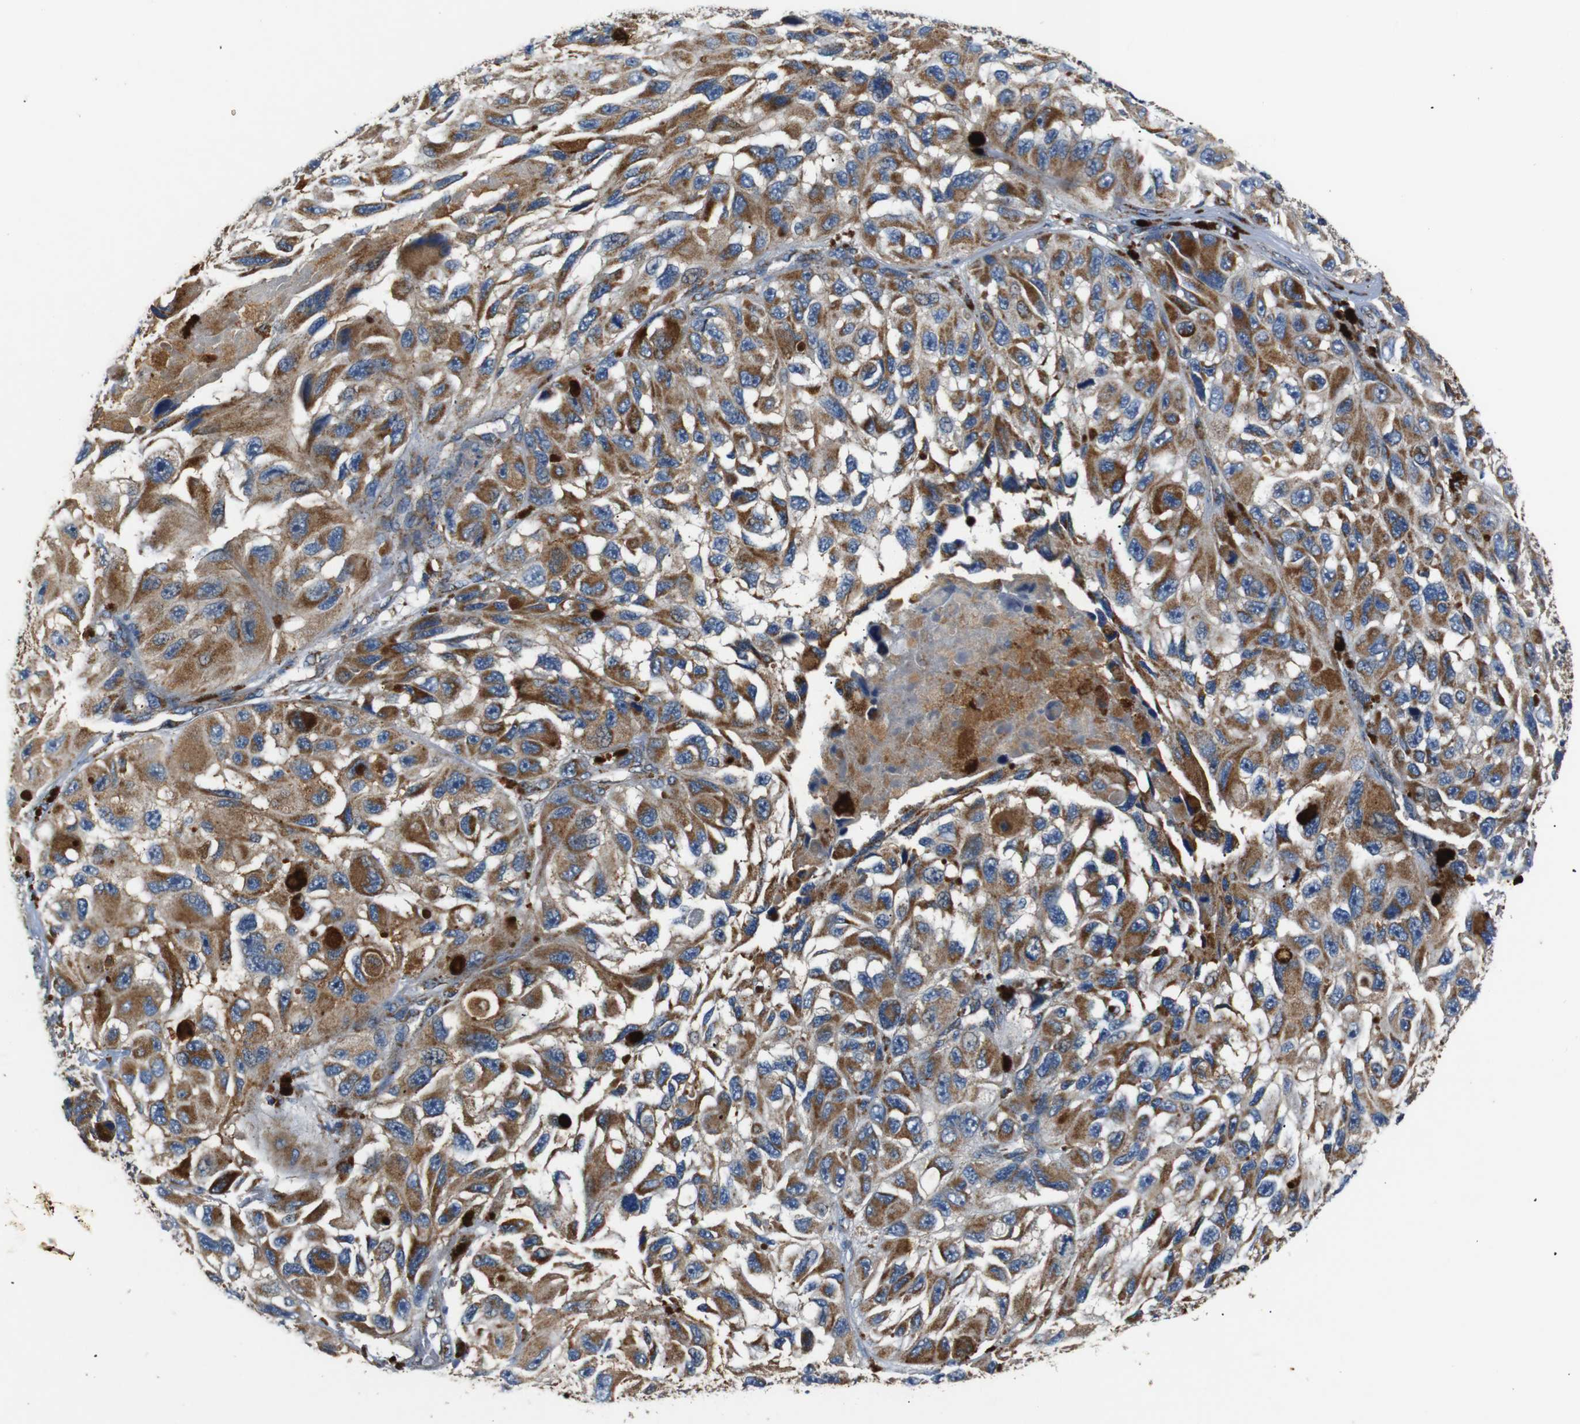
{"staining": {"intensity": "moderate", "quantity": ">75%", "location": "cytoplasmic/membranous"}, "tissue": "melanoma", "cell_type": "Tumor cells", "image_type": "cancer", "snomed": [{"axis": "morphology", "description": "Malignant melanoma, NOS"}, {"axis": "topography", "description": "Skin"}], "caption": "Protein staining reveals moderate cytoplasmic/membranous staining in approximately >75% of tumor cells in melanoma. The staining is performed using DAB brown chromogen to label protein expression. The nuclei are counter-stained blue using hematoxylin.", "gene": "NETO2", "patient": {"sex": "female", "age": 73}}